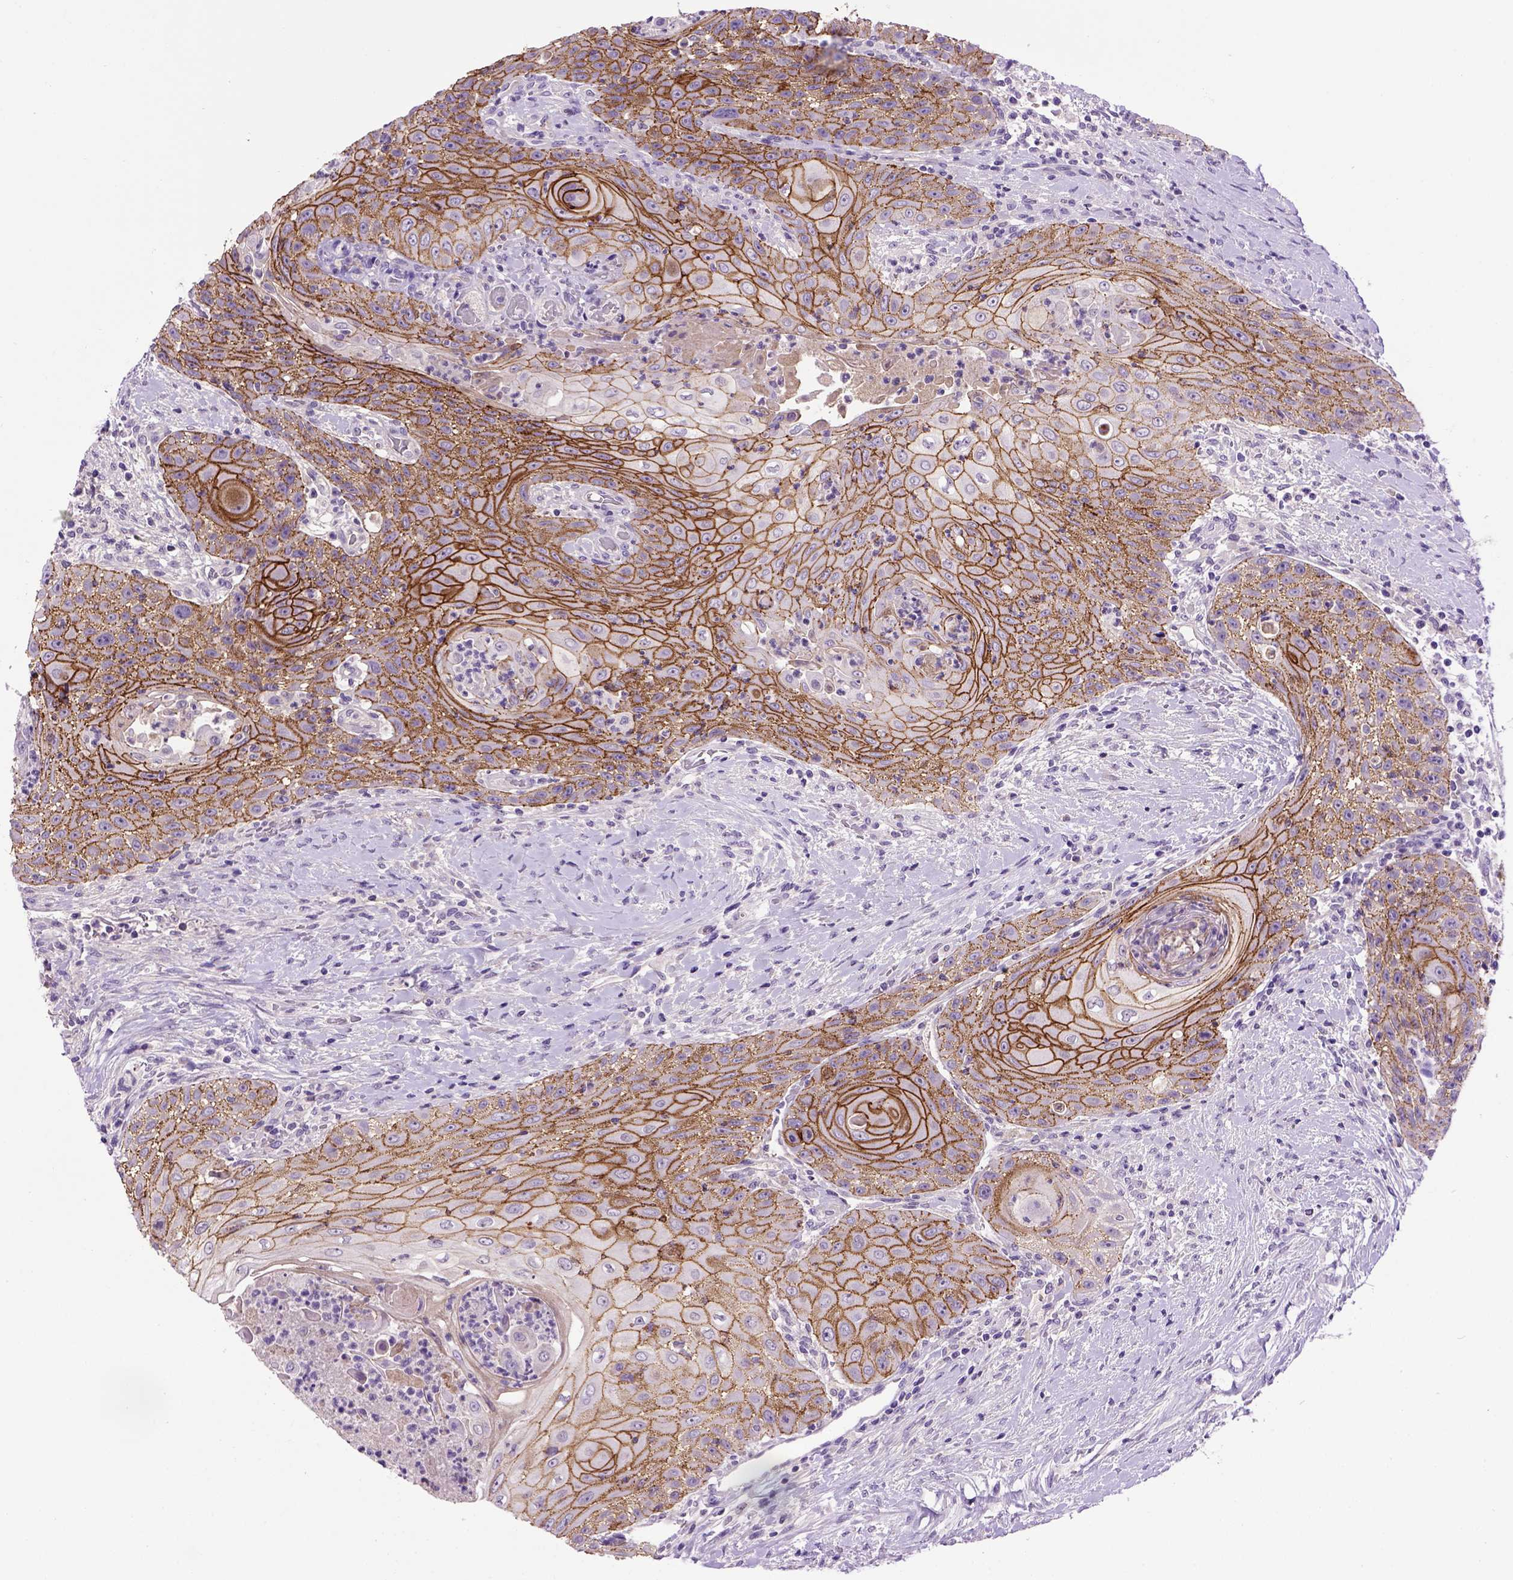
{"staining": {"intensity": "moderate", "quantity": ">75%", "location": "cytoplasmic/membranous"}, "tissue": "head and neck cancer", "cell_type": "Tumor cells", "image_type": "cancer", "snomed": [{"axis": "morphology", "description": "Squamous cell carcinoma, NOS"}, {"axis": "topography", "description": "Head-Neck"}], "caption": "Human squamous cell carcinoma (head and neck) stained for a protein (brown) demonstrates moderate cytoplasmic/membranous positive positivity in approximately >75% of tumor cells.", "gene": "CDH1", "patient": {"sex": "male", "age": 69}}